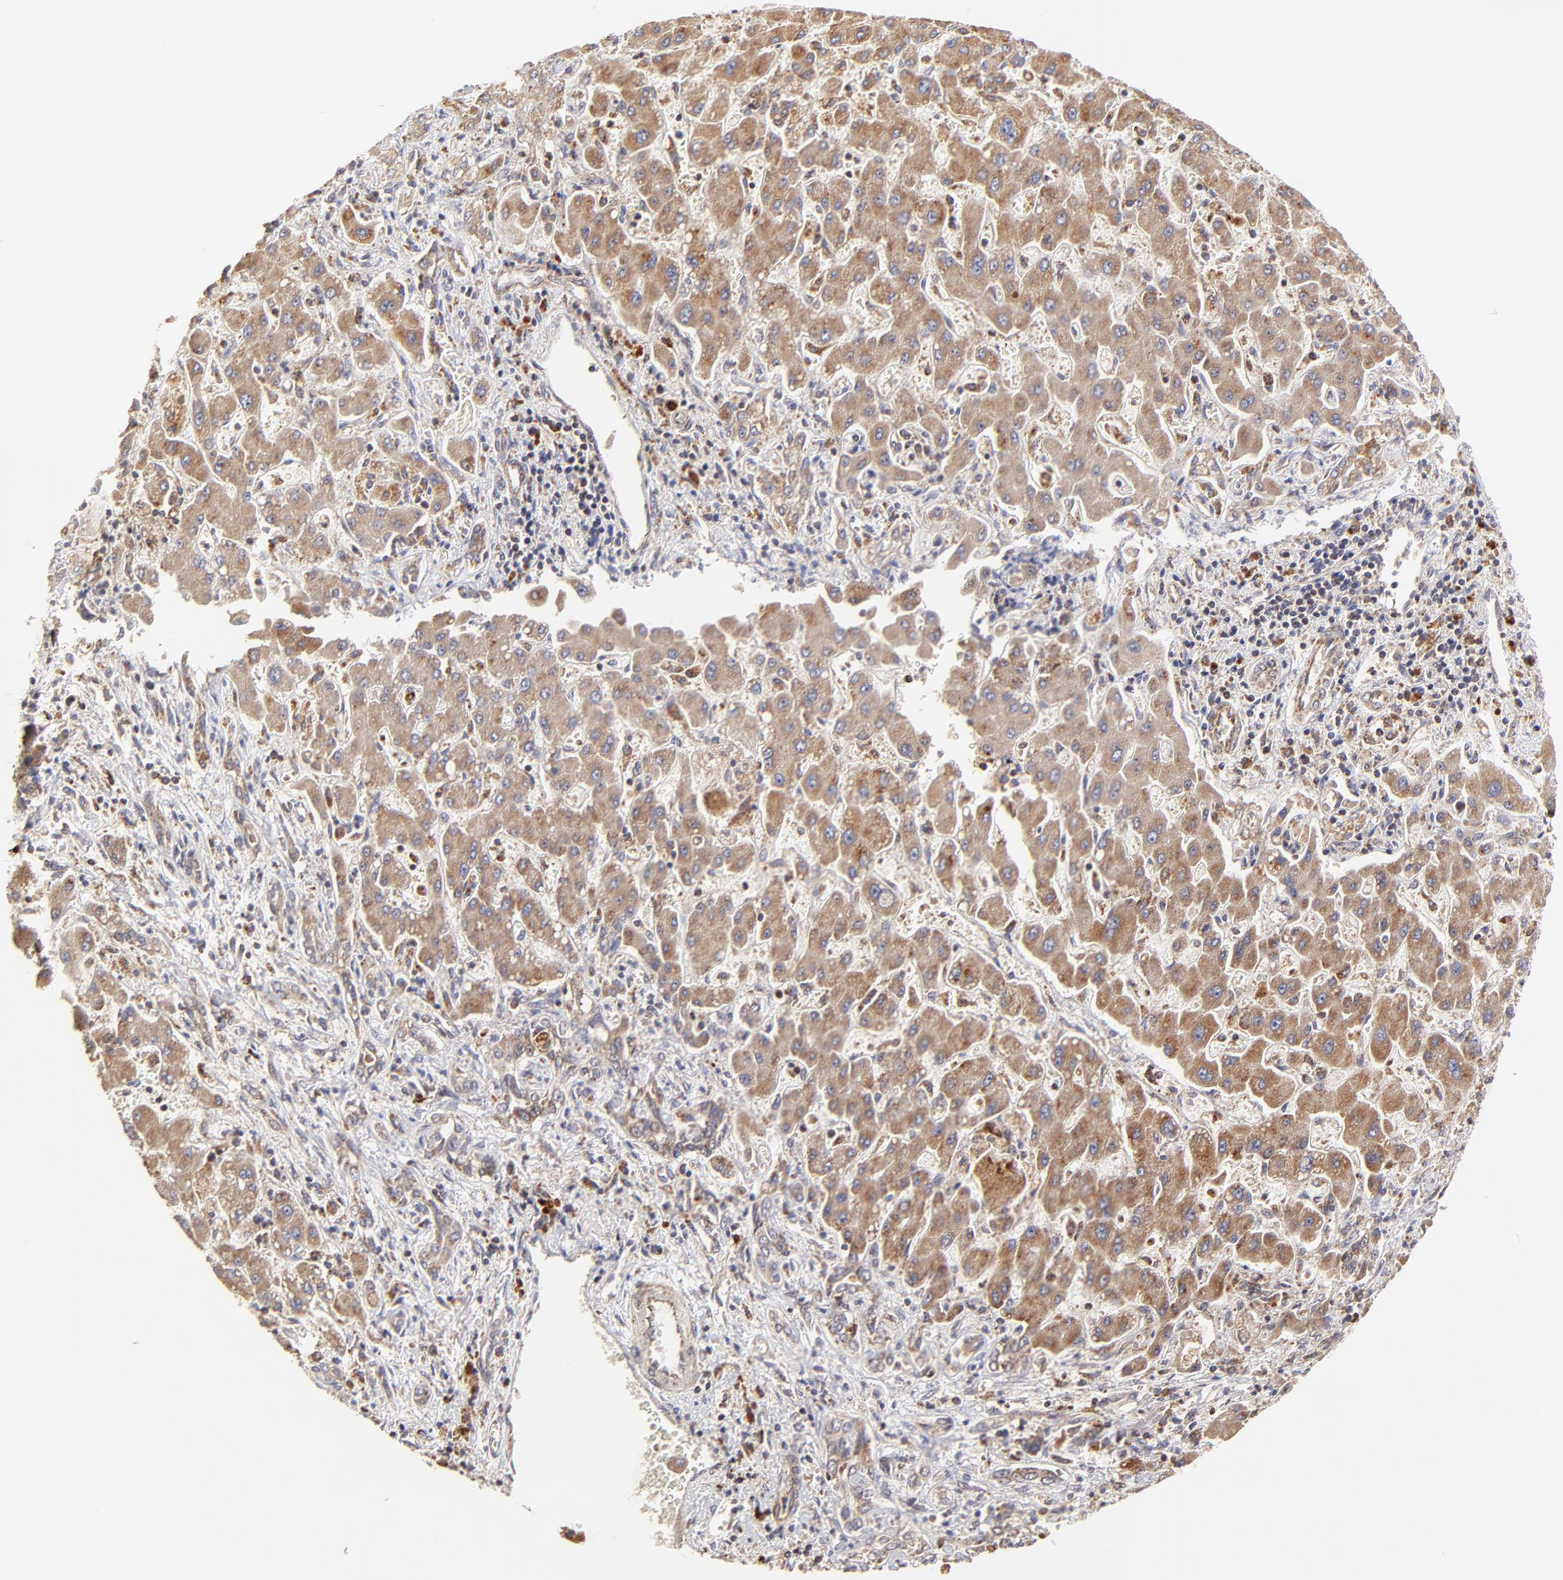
{"staining": {"intensity": "moderate", "quantity": ">75%", "location": "cytoplasmic/membranous"}, "tissue": "liver cancer", "cell_type": "Tumor cells", "image_type": "cancer", "snomed": [{"axis": "morphology", "description": "Cholangiocarcinoma"}, {"axis": "topography", "description": "Liver"}], "caption": "The histopathology image shows immunohistochemical staining of liver cancer (cholangiocarcinoma). There is moderate cytoplasmic/membranous positivity is seen in approximately >75% of tumor cells.", "gene": "MAP2K7", "patient": {"sex": "male", "age": 50}}